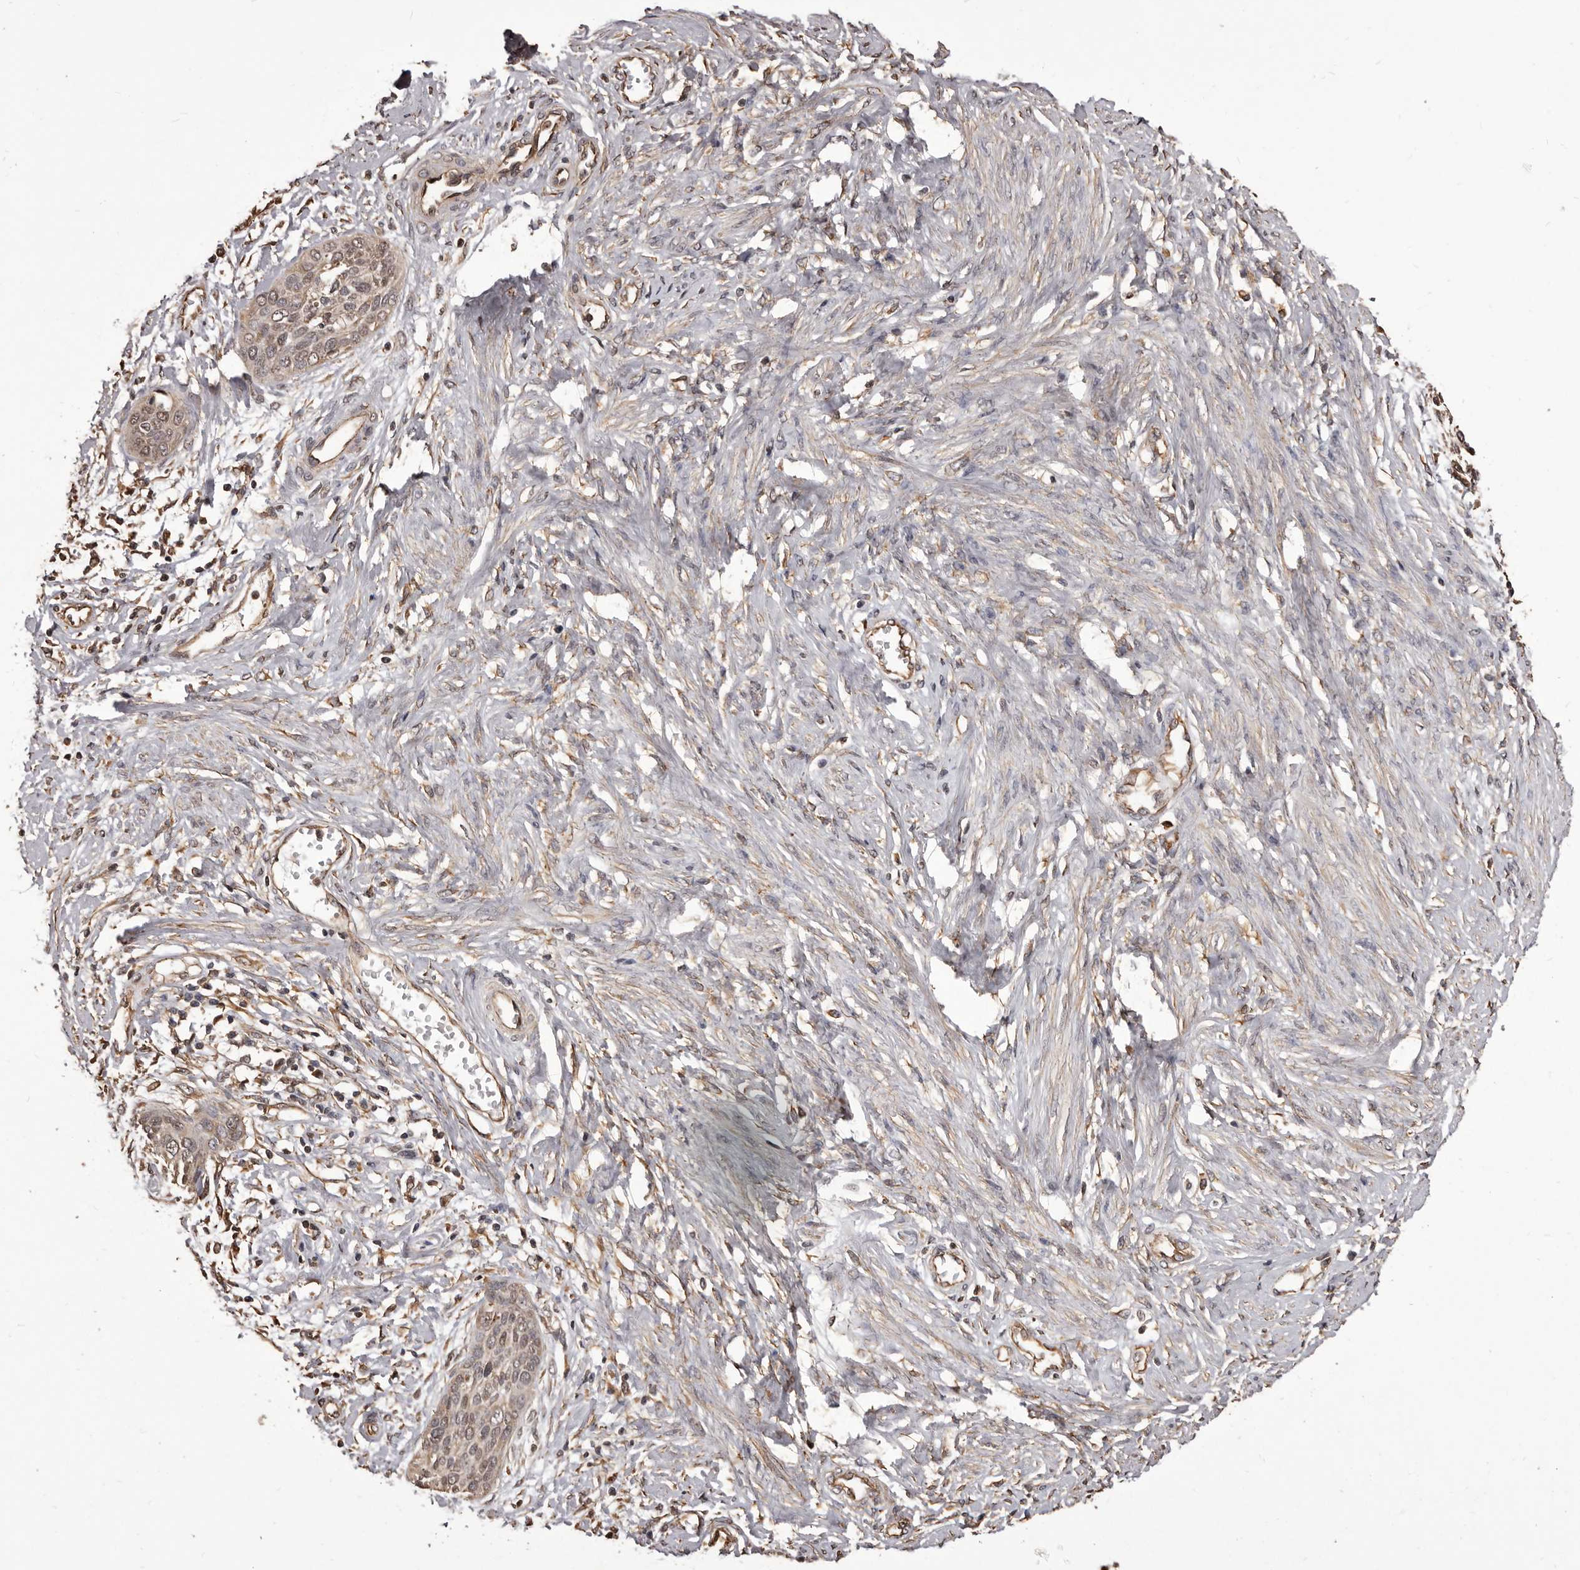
{"staining": {"intensity": "weak", "quantity": "25%-75%", "location": "nuclear"}, "tissue": "cervical cancer", "cell_type": "Tumor cells", "image_type": "cancer", "snomed": [{"axis": "morphology", "description": "Squamous cell carcinoma, NOS"}, {"axis": "topography", "description": "Cervix"}], "caption": "Immunohistochemistry (IHC) (DAB) staining of human cervical cancer reveals weak nuclear protein expression in approximately 25%-75% of tumor cells. (Stains: DAB in brown, nuclei in blue, Microscopy: brightfield microscopy at high magnification).", "gene": "ALPK1", "patient": {"sex": "female", "age": 37}}